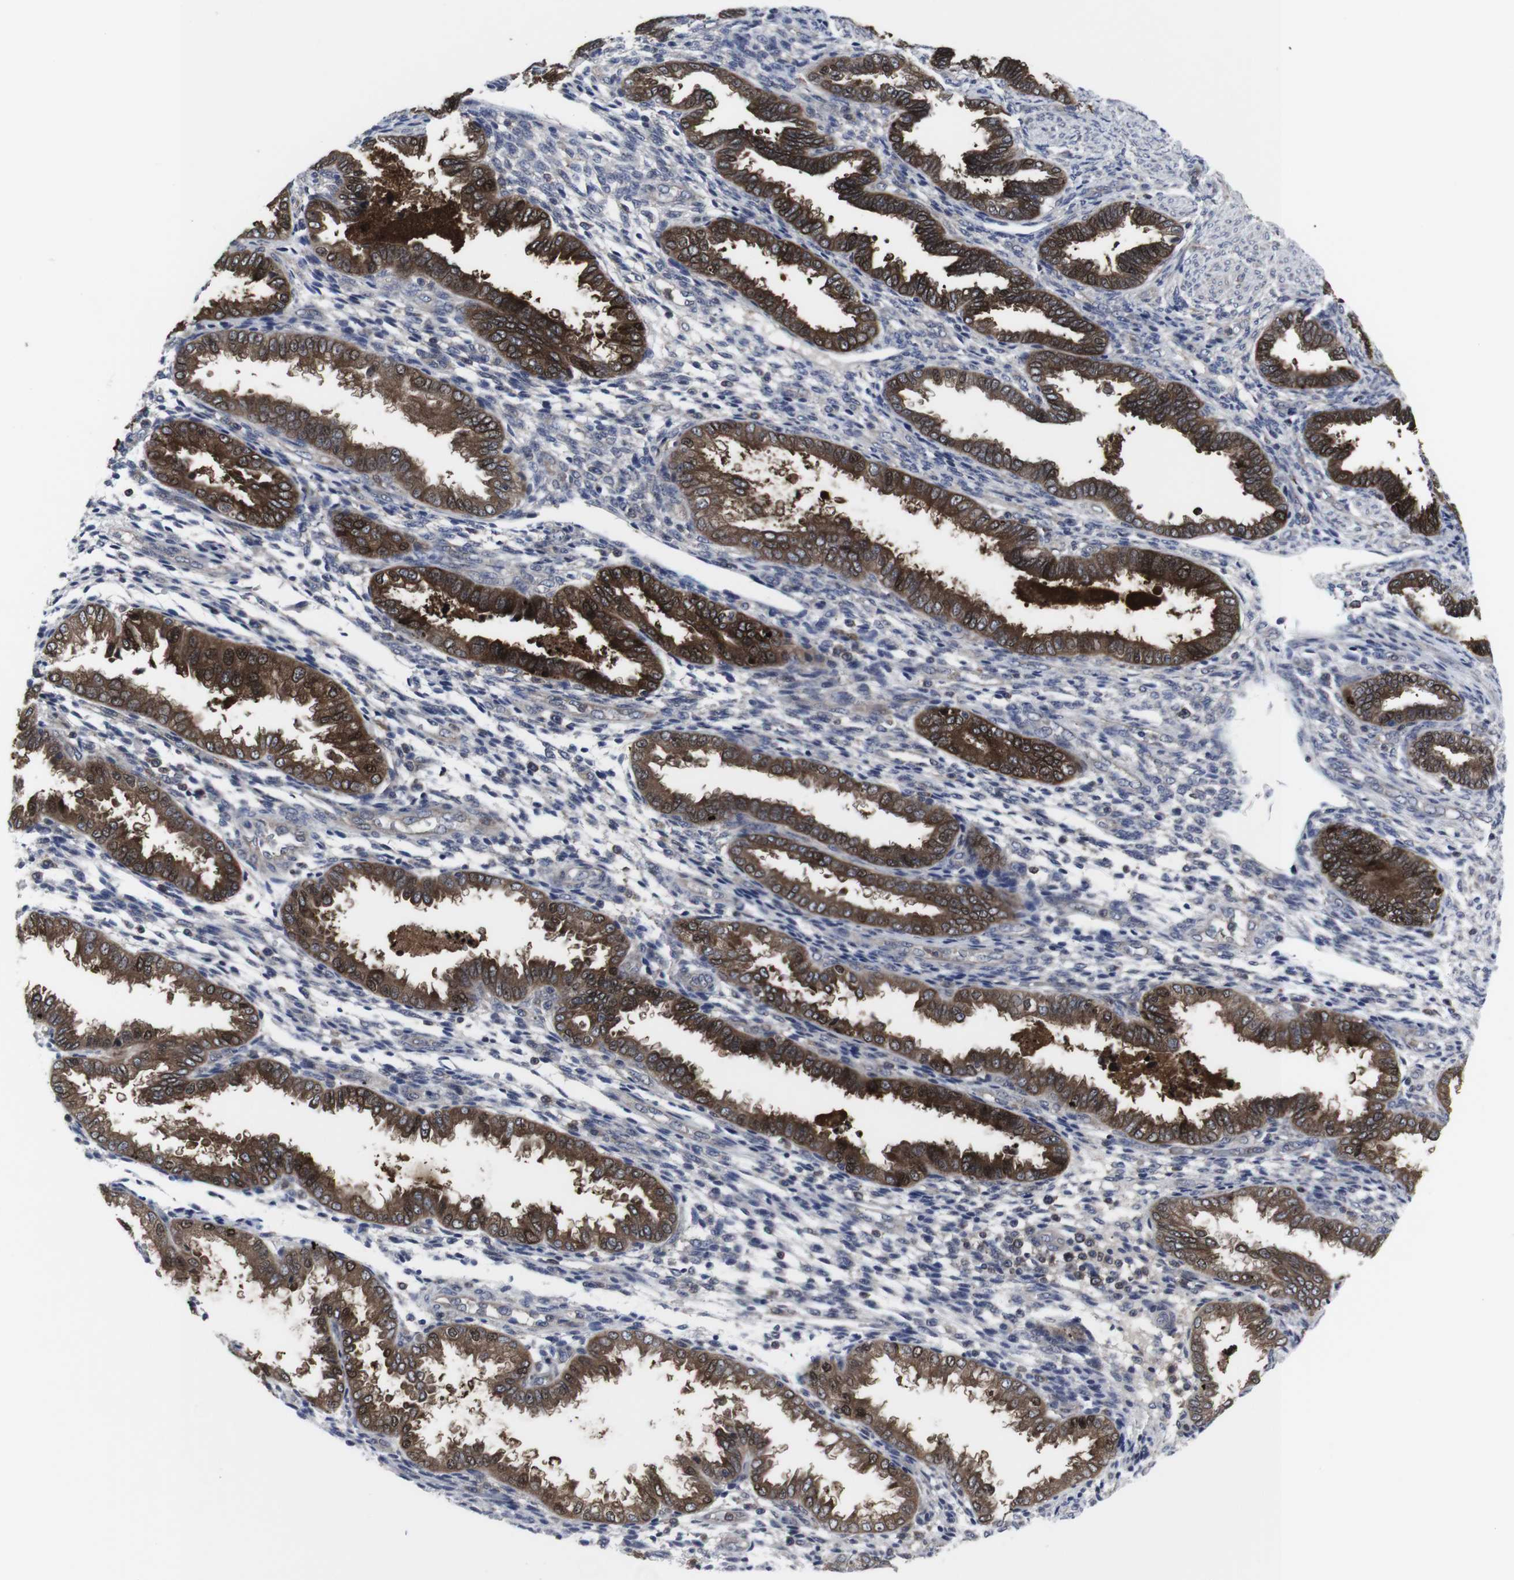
{"staining": {"intensity": "weak", "quantity": "<25%", "location": "cytoplasmic/membranous"}, "tissue": "endometrium", "cell_type": "Cells in endometrial stroma", "image_type": "normal", "snomed": [{"axis": "morphology", "description": "Normal tissue, NOS"}, {"axis": "topography", "description": "Endometrium"}], "caption": "Protein analysis of unremarkable endometrium shows no significant staining in cells in endometrial stroma.", "gene": "HPRT1", "patient": {"sex": "female", "age": 33}}